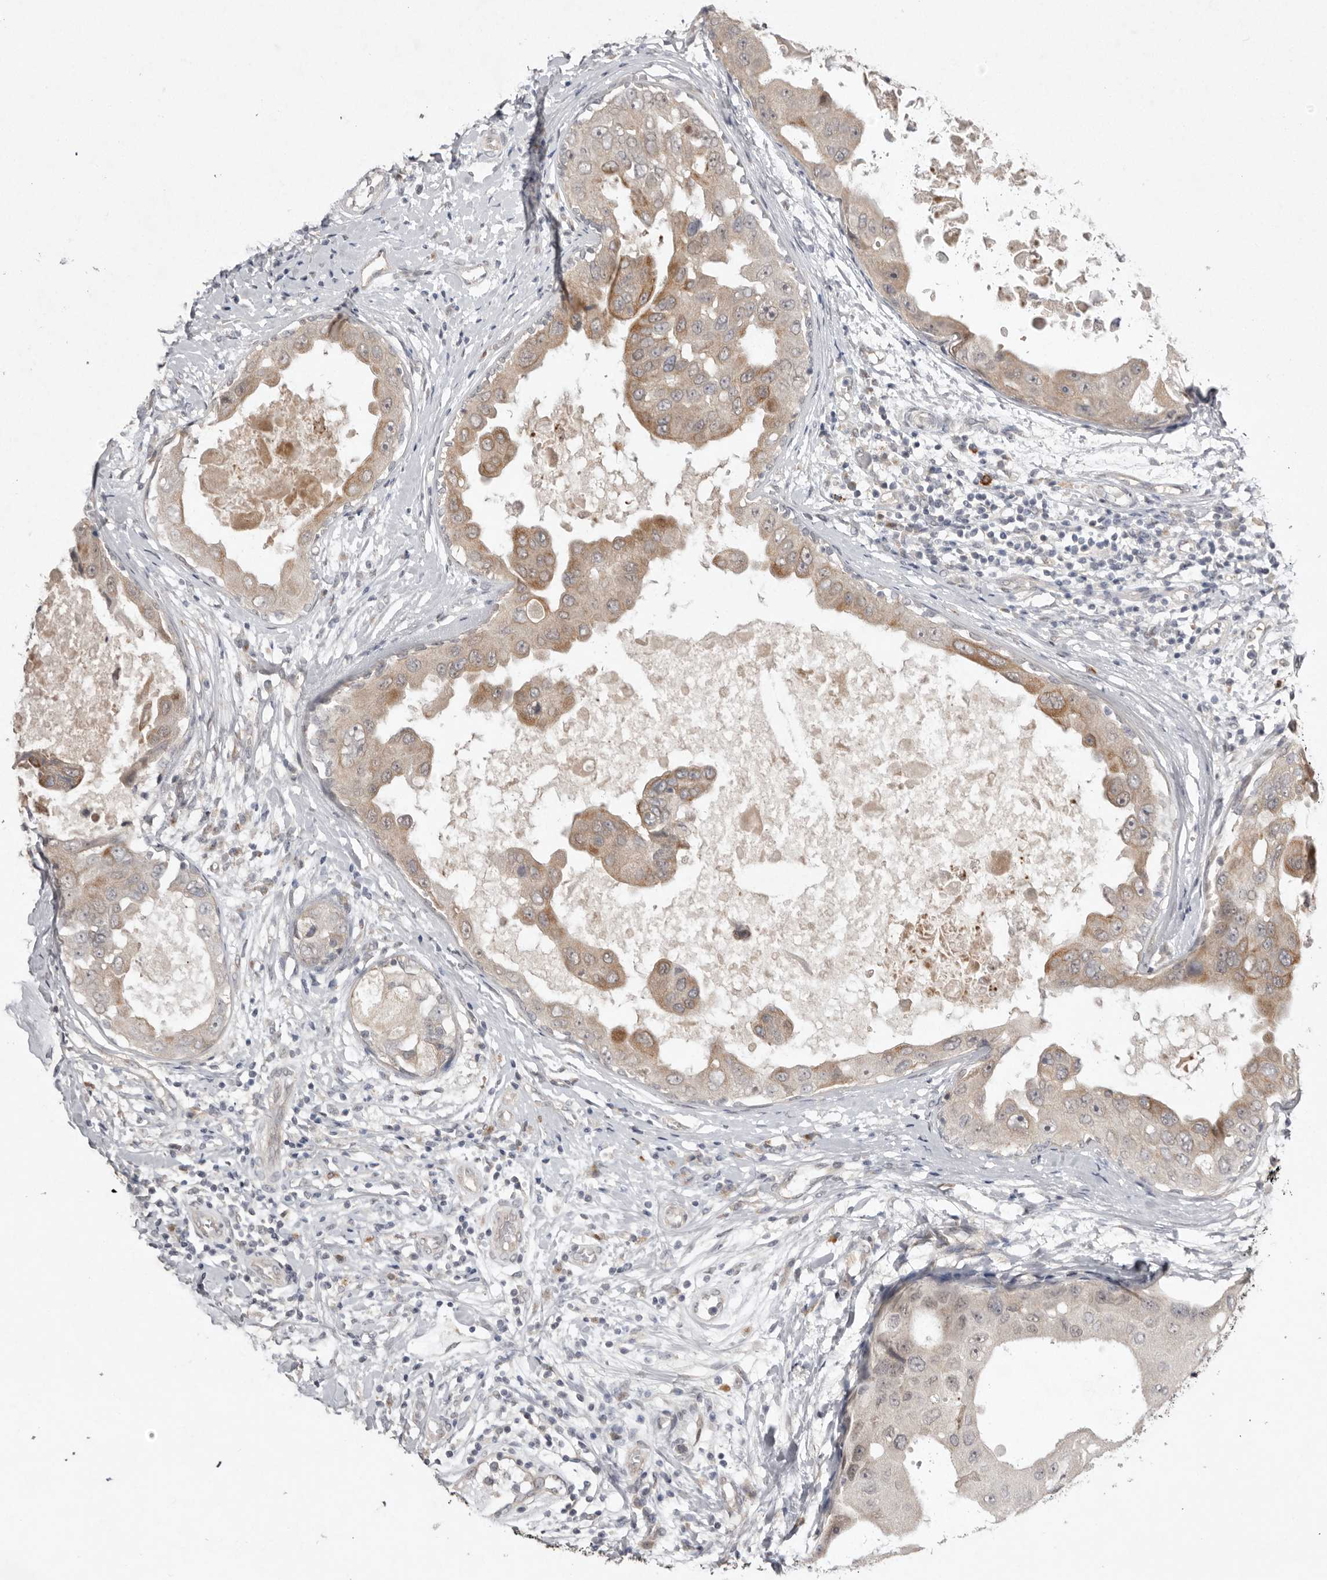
{"staining": {"intensity": "moderate", "quantity": ">75%", "location": "cytoplasmic/membranous"}, "tissue": "breast cancer", "cell_type": "Tumor cells", "image_type": "cancer", "snomed": [{"axis": "morphology", "description": "Duct carcinoma"}, {"axis": "topography", "description": "Breast"}], "caption": "Protein expression analysis of breast cancer demonstrates moderate cytoplasmic/membranous staining in approximately >75% of tumor cells.", "gene": "NSUN4", "patient": {"sex": "female", "age": 27}}